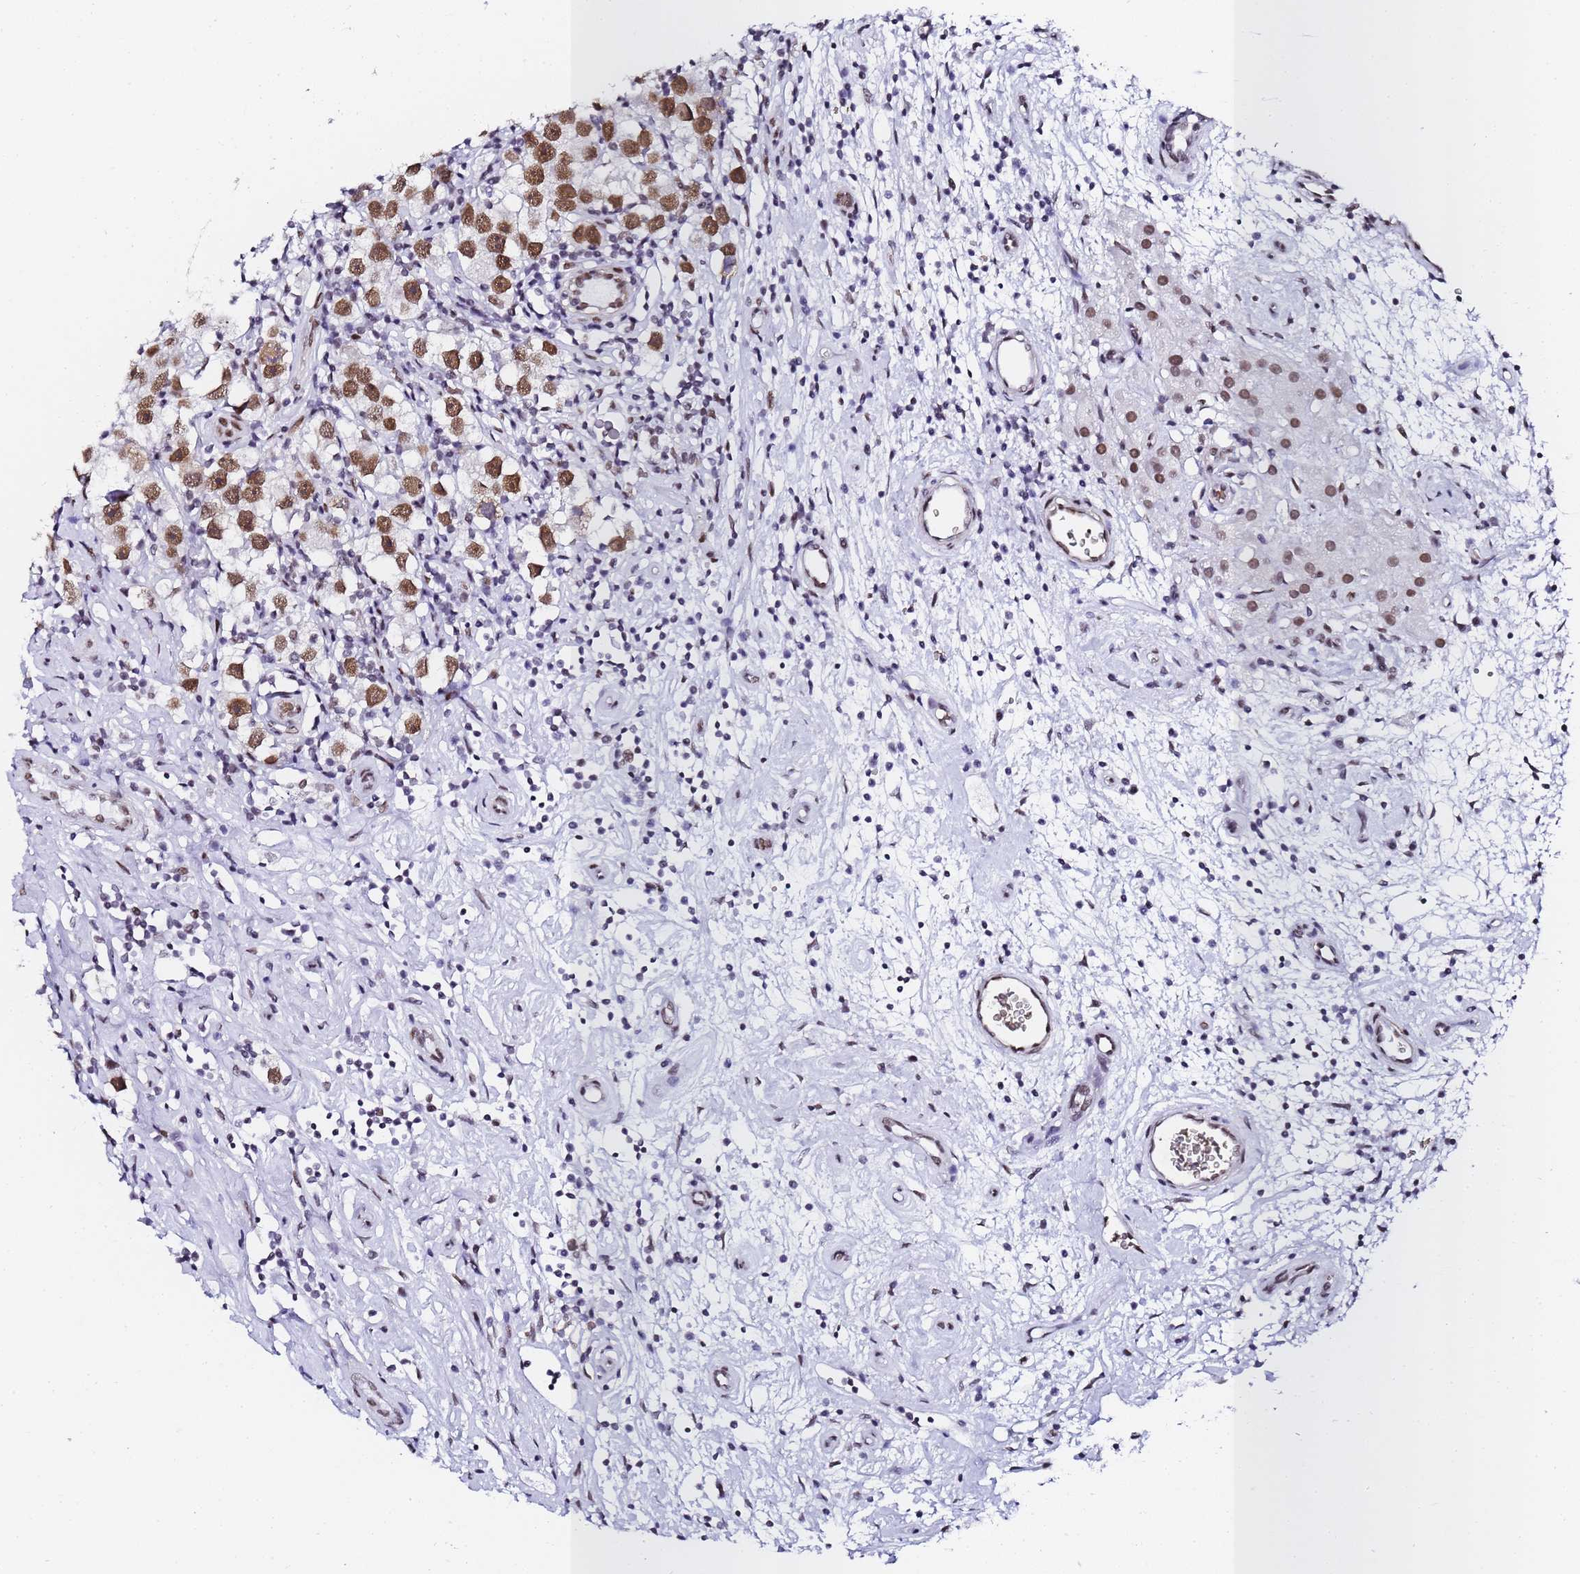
{"staining": {"intensity": "moderate", "quantity": ">75%", "location": "nuclear"}, "tissue": "testis cancer", "cell_type": "Tumor cells", "image_type": "cancer", "snomed": [{"axis": "morphology", "description": "Seminoma, NOS"}, {"axis": "topography", "description": "Testis"}], "caption": "Immunohistochemistry image of human testis cancer stained for a protein (brown), which demonstrates medium levels of moderate nuclear positivity in about >75% of tumor cells.", "gene": "POLR1A", "patient": {"sex": "male", "age": 49}}